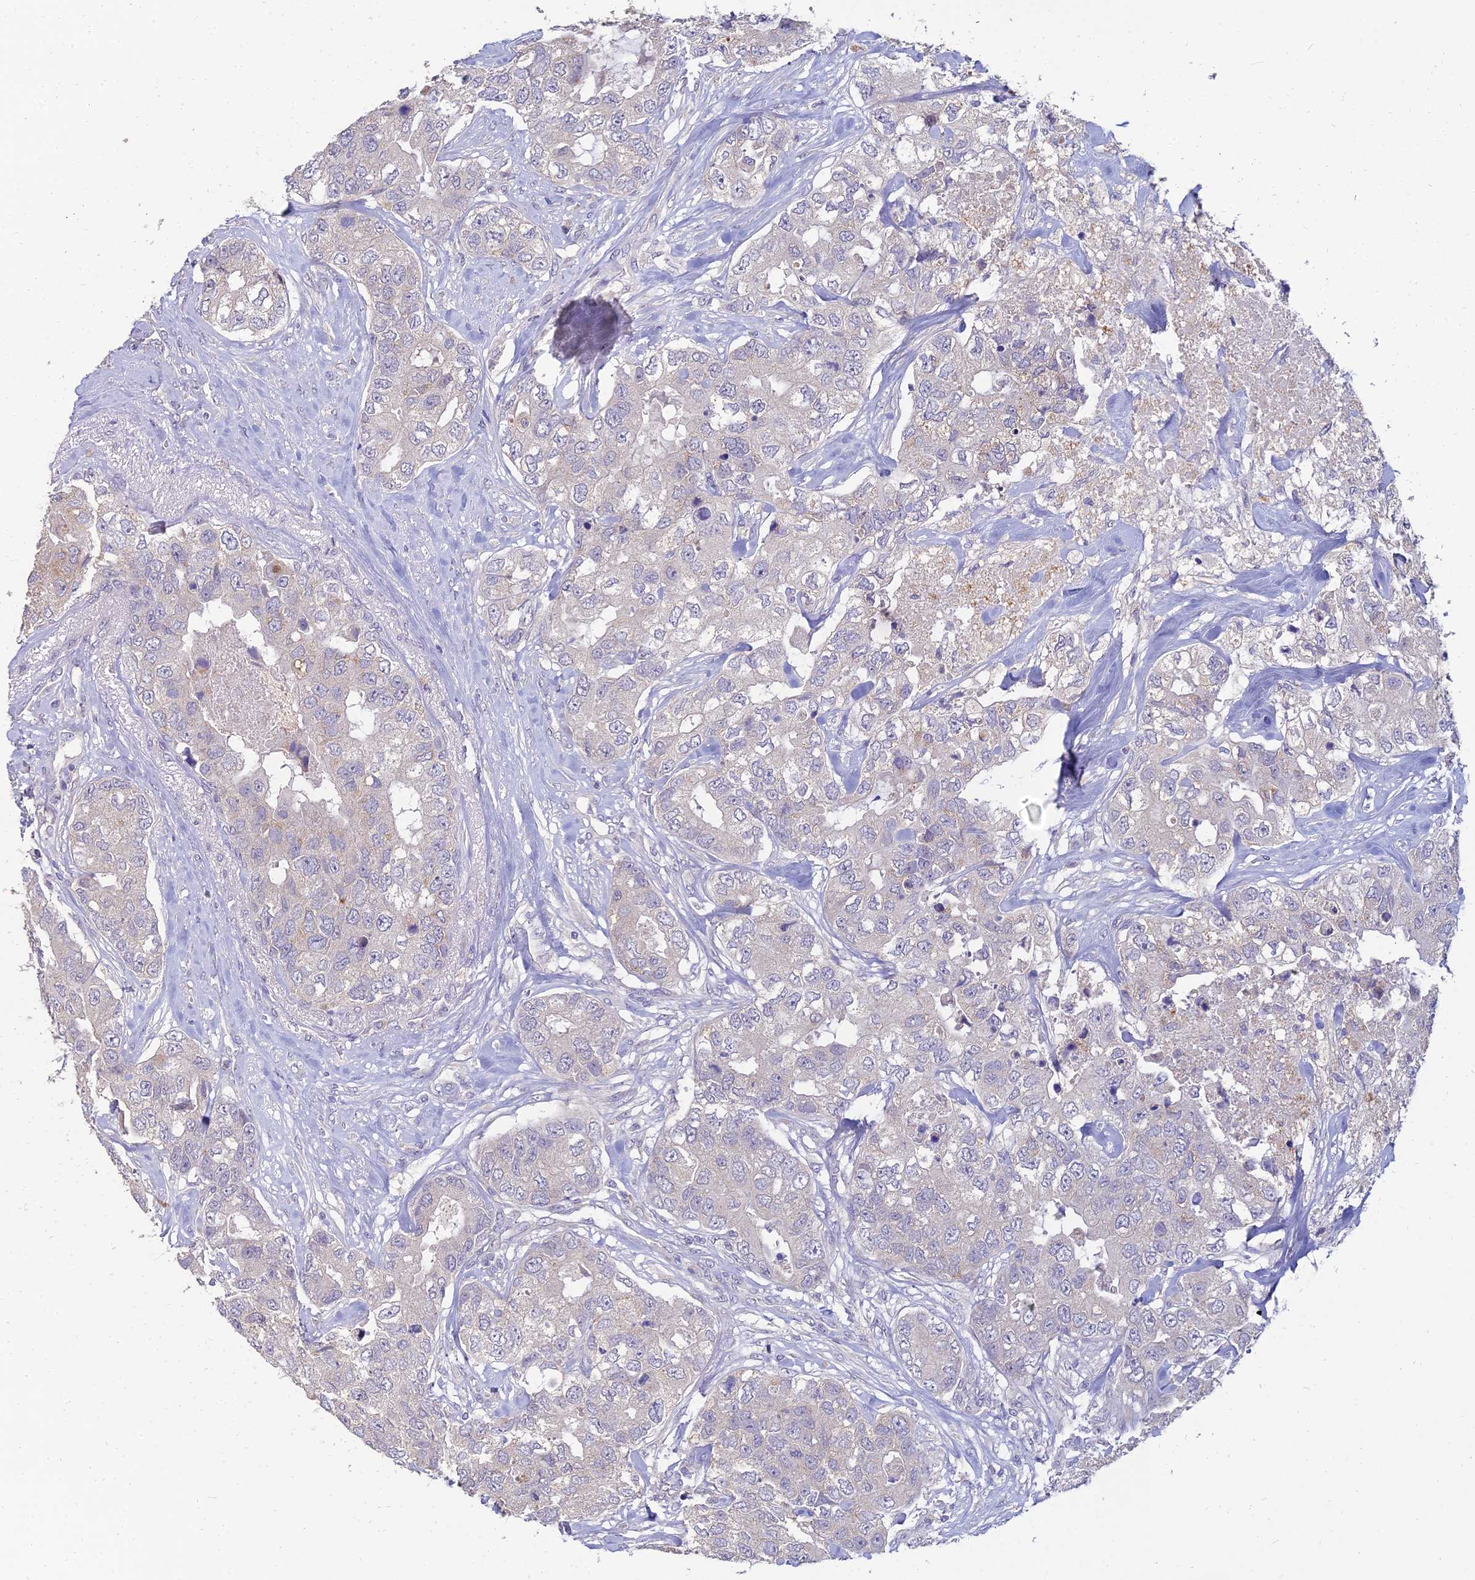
{"staining": {"intensity": "negative", "quantity": "none", "location": "none"}, "tissue": "breast cancer", "cell_type": "Tumor cells", "image_type": "cancer", "snomed": [{"axis": "morphology", "description": "Duct carcinoma"}, {"axis": "topography", "description": "Breast"}], "caption": "There is no significant staining in tumor cells of breast cancer. (Stains: DAB (3,3'-diaminobenzidine) immunohistochemistry with hematoxylin counter stain, Microscopy: brightfield microscopy at high magnification).", "gene": "NPY", "patient": {"sex": "female", "age": 62}}